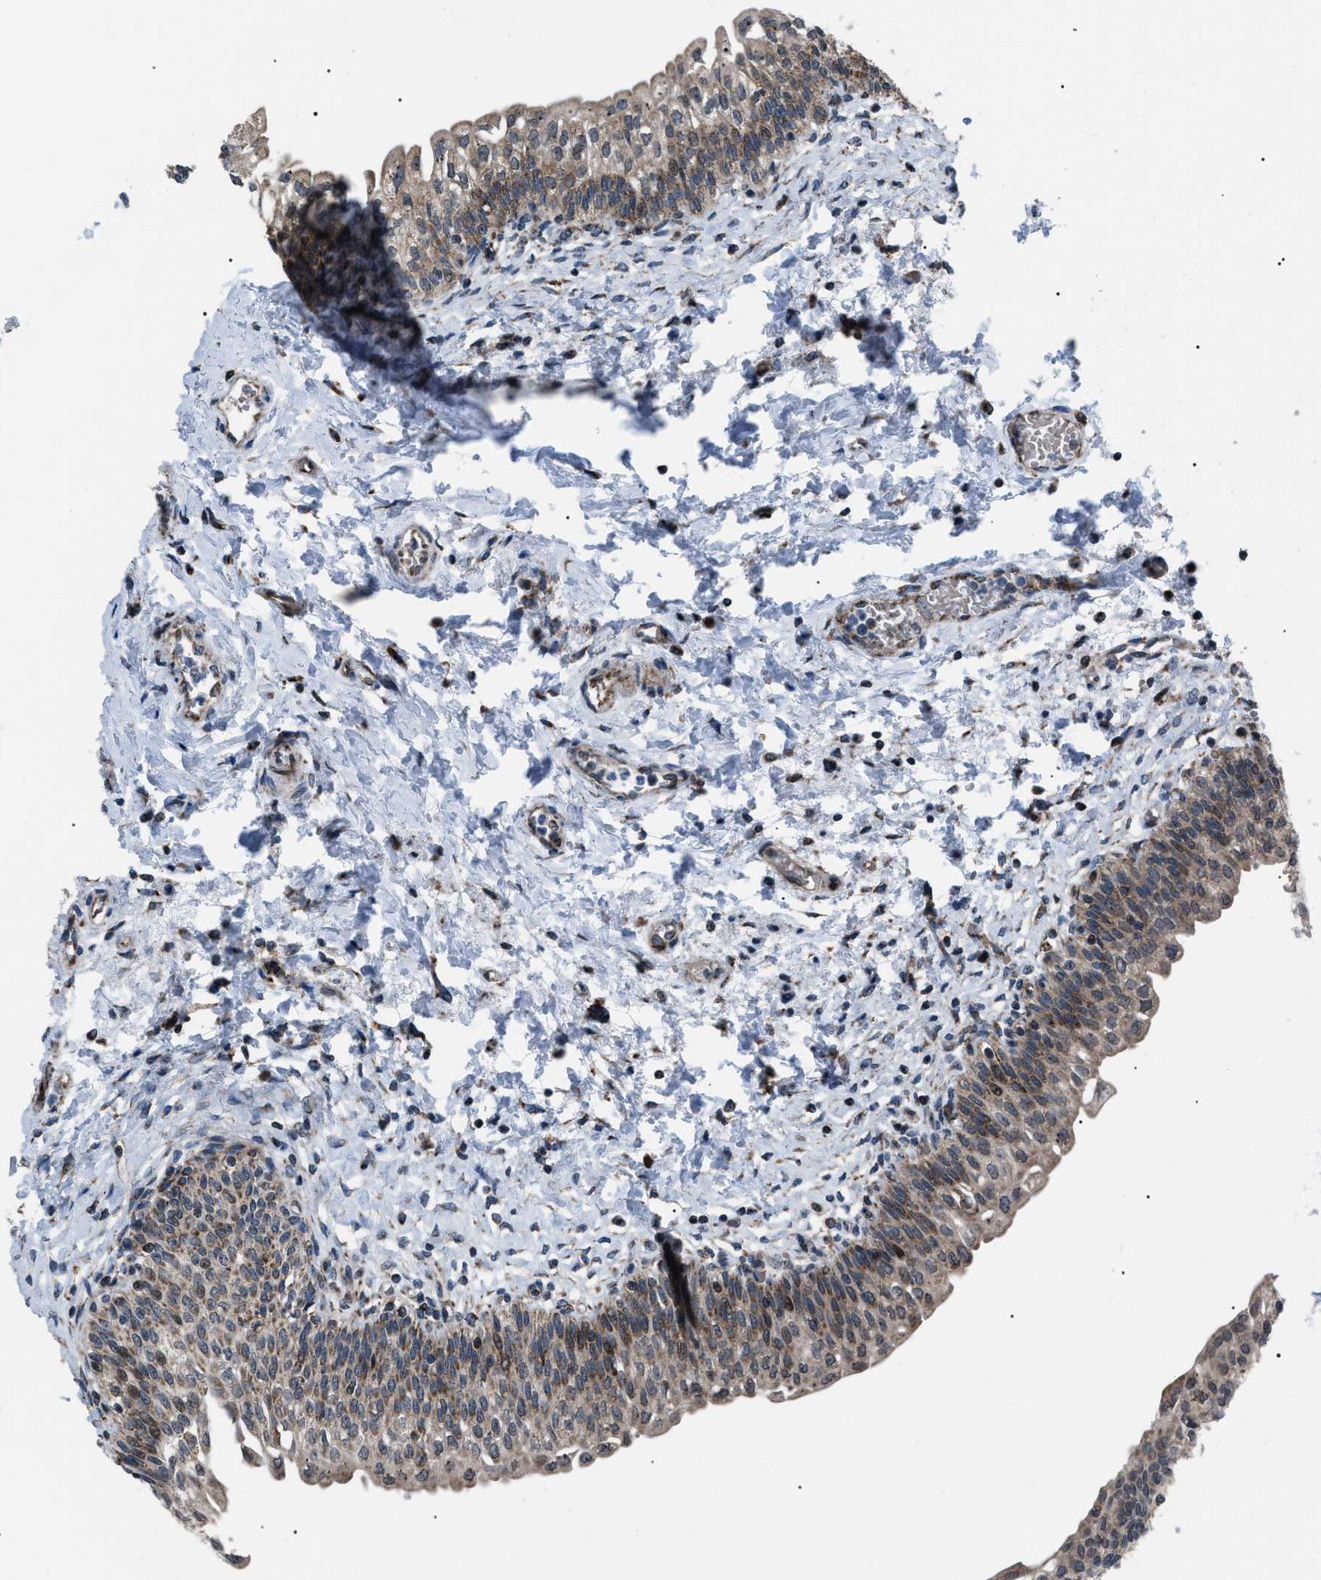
{"staining": {"intensity": "moderate", "quantity": ">75%", "location": "cytoplasmic/membranous"}, "tissue": "urinary bladder", "cell_type": "Urothelial cells", "image_type": "normal", "snomed": [{"axis": "morphology", "description": "Normal tissue, NOS"}, {"axis": "topography", "description": "Urinary bladder"}], "caption": "Urothelial cells display medium levels of moderate cytoplasmic/membranous expression in approximately >75% of cells in normal human urinary bladder. (Stains: DAB (3,3'-diaminobenzidine) in brown, nuclei in blue, Microscopy: brightfield microscopy at high magnification).", "gene": "AGO2", "patient": {"sex": "male", "age": 55}}